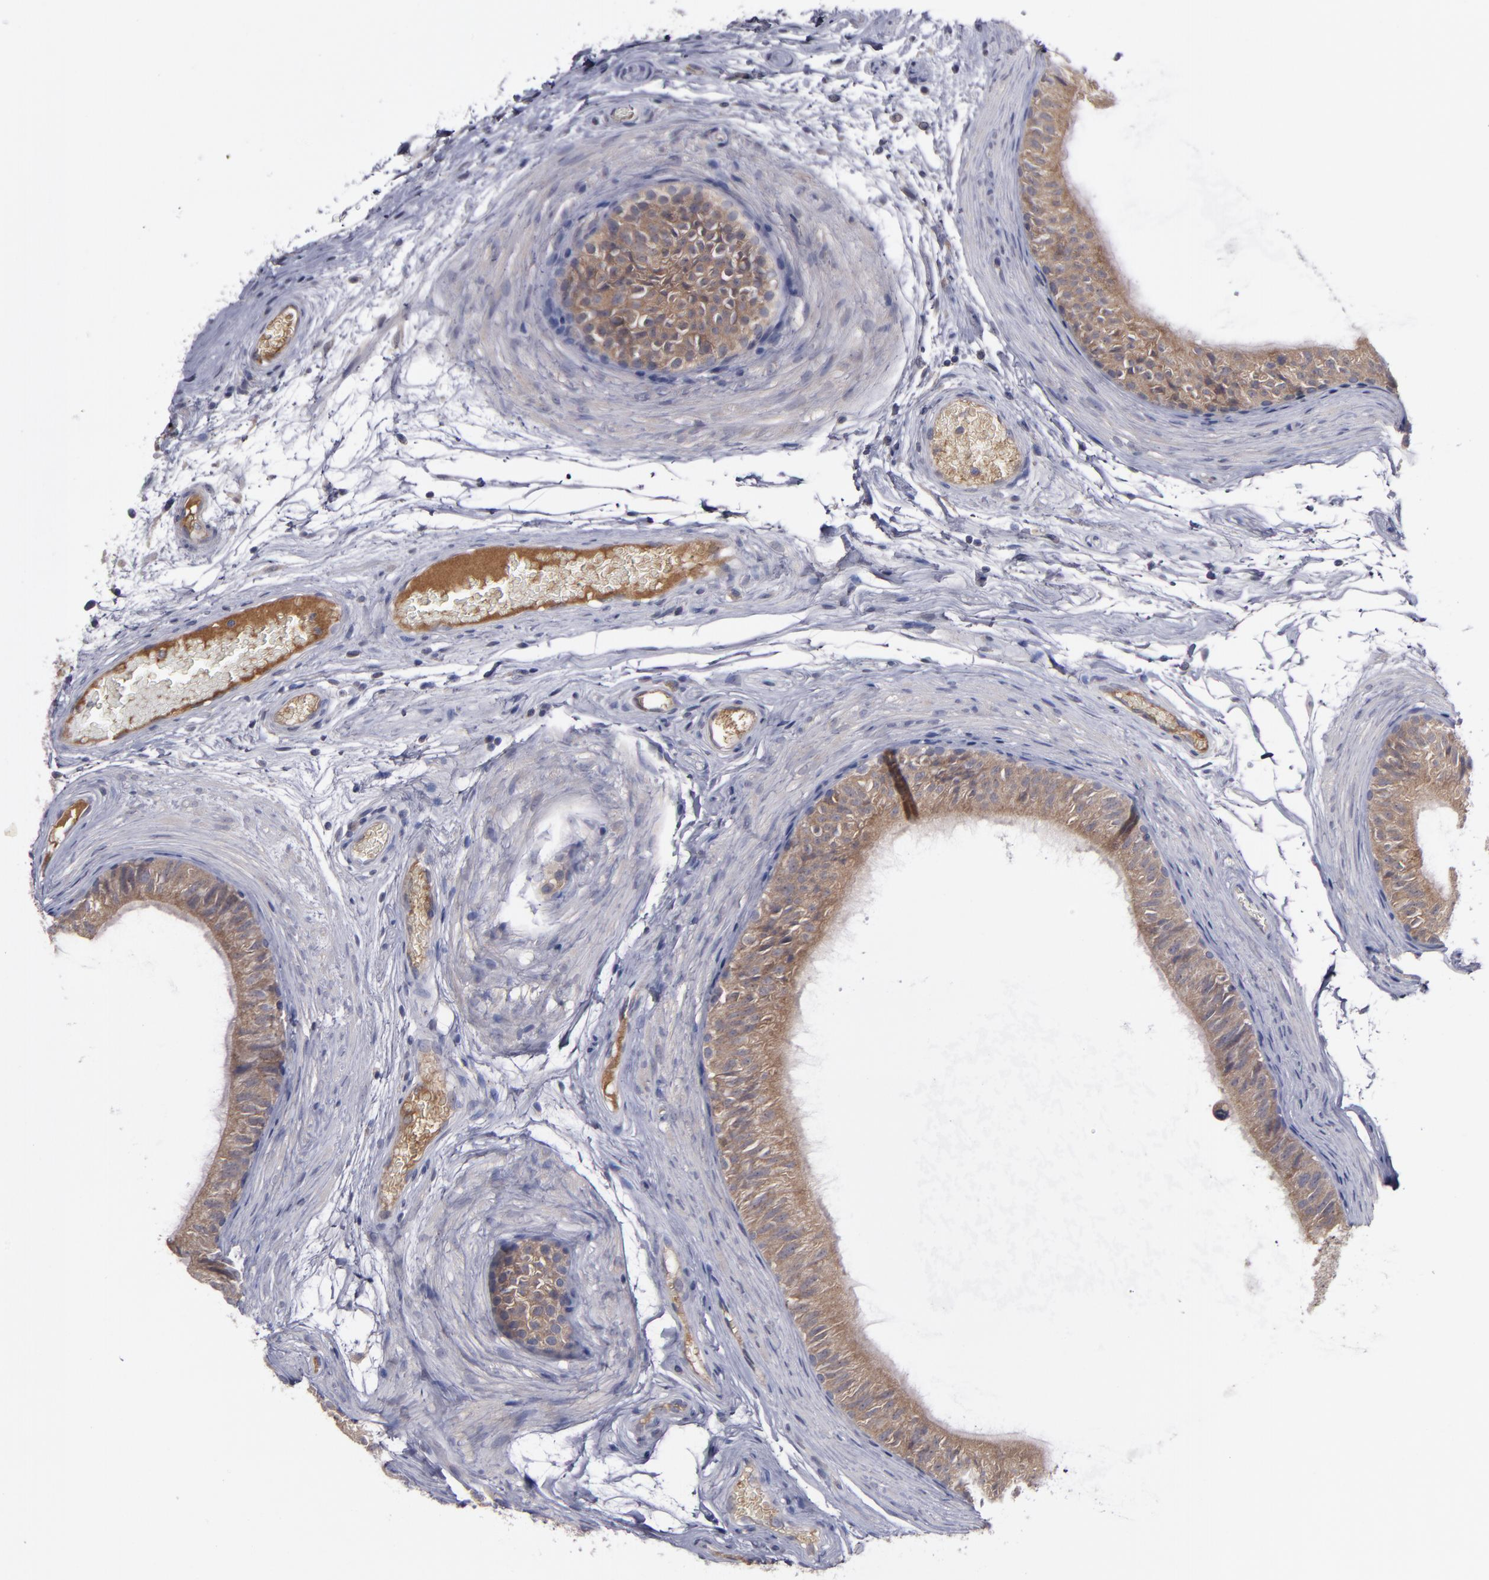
{"staining": {"intensity": "moderate", "quantity": ">75%", "location": "cytoplasmic/membranous"}, "tissue": "epididymis", "cell_type": "Glandular cells", "image_type": "normal", "snomed": [{"axis": "morphology", "description": "Normal tissue, NOS"}, {"axis": "topography", "description": "Testis"}, {"axis": "topography", "description": "Epididymis"}], "caption": "Epididymis was stained to show a protein in brown. There is medium levels of moderate cytoplasmic/membranous staining in about >75% of glandular cells. The staining was performed using DAB to visualize the protein expression in brown, while the nuclei were stained in blue with hematoxylin (Magnification: 20x).", "gene": "MMP11", "patient": {"sex": "male", "age": 36}}